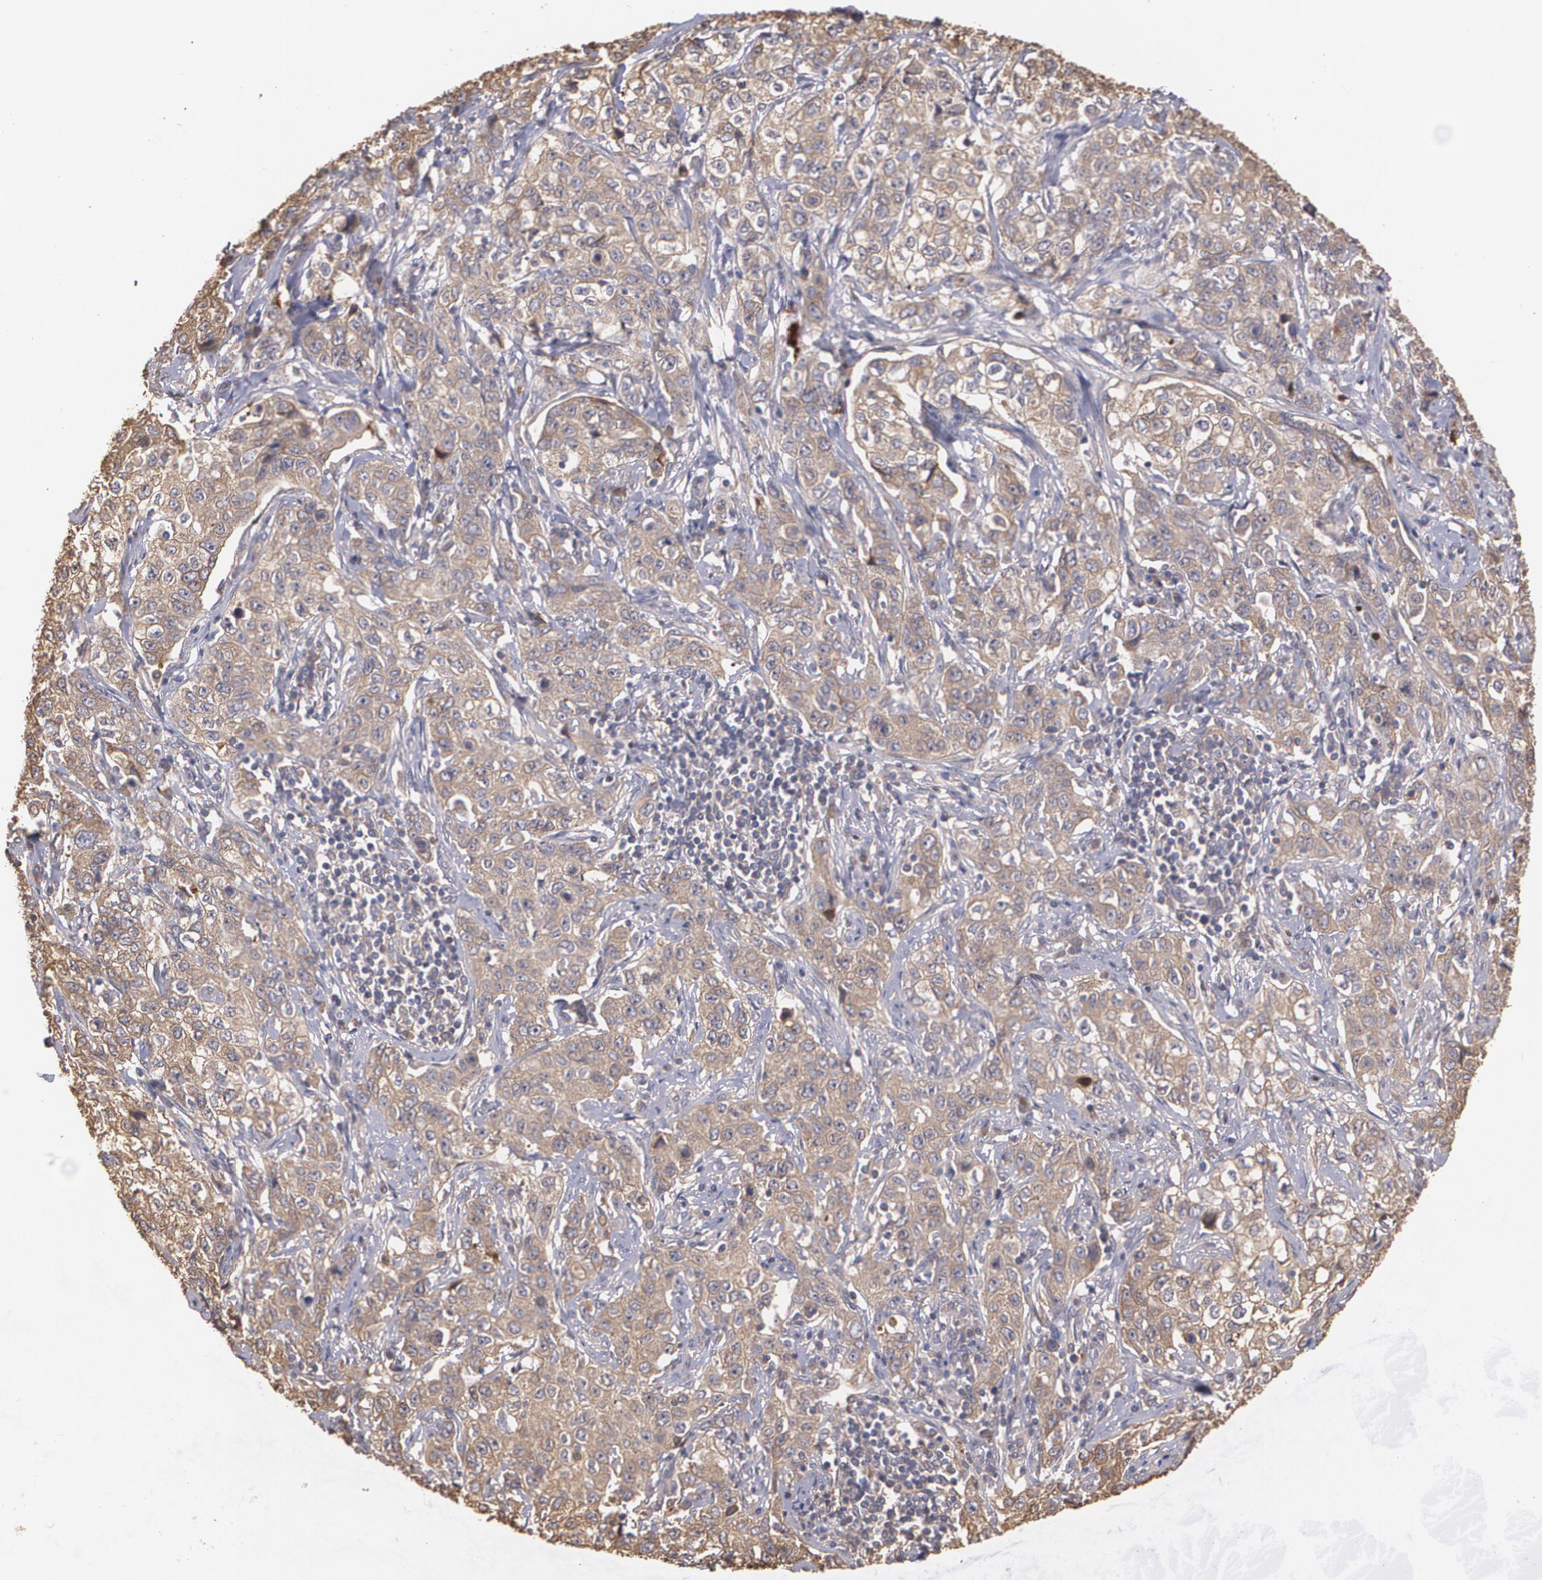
{"staining": {"intensity": "moderate", "quantity": ">75%", "location": "cytoplasmic/membranous"}, "tissue": "stomach cancer", "cell_type": "Tumor cells", "image_type": "cancer", "snomed": [{"axis": "morphology", "description": "Adenocarcinoma, NOS"}, {"axis": "topography", "description": "Stomach"}], "caption": "Tumor cells display medium levels of moderate cytoplasmic/membranous staining in about >75% of cells in human stomach adenocarcinoma.", "gene": "PON1", "patient": {"sex": "male", "age": 48}}